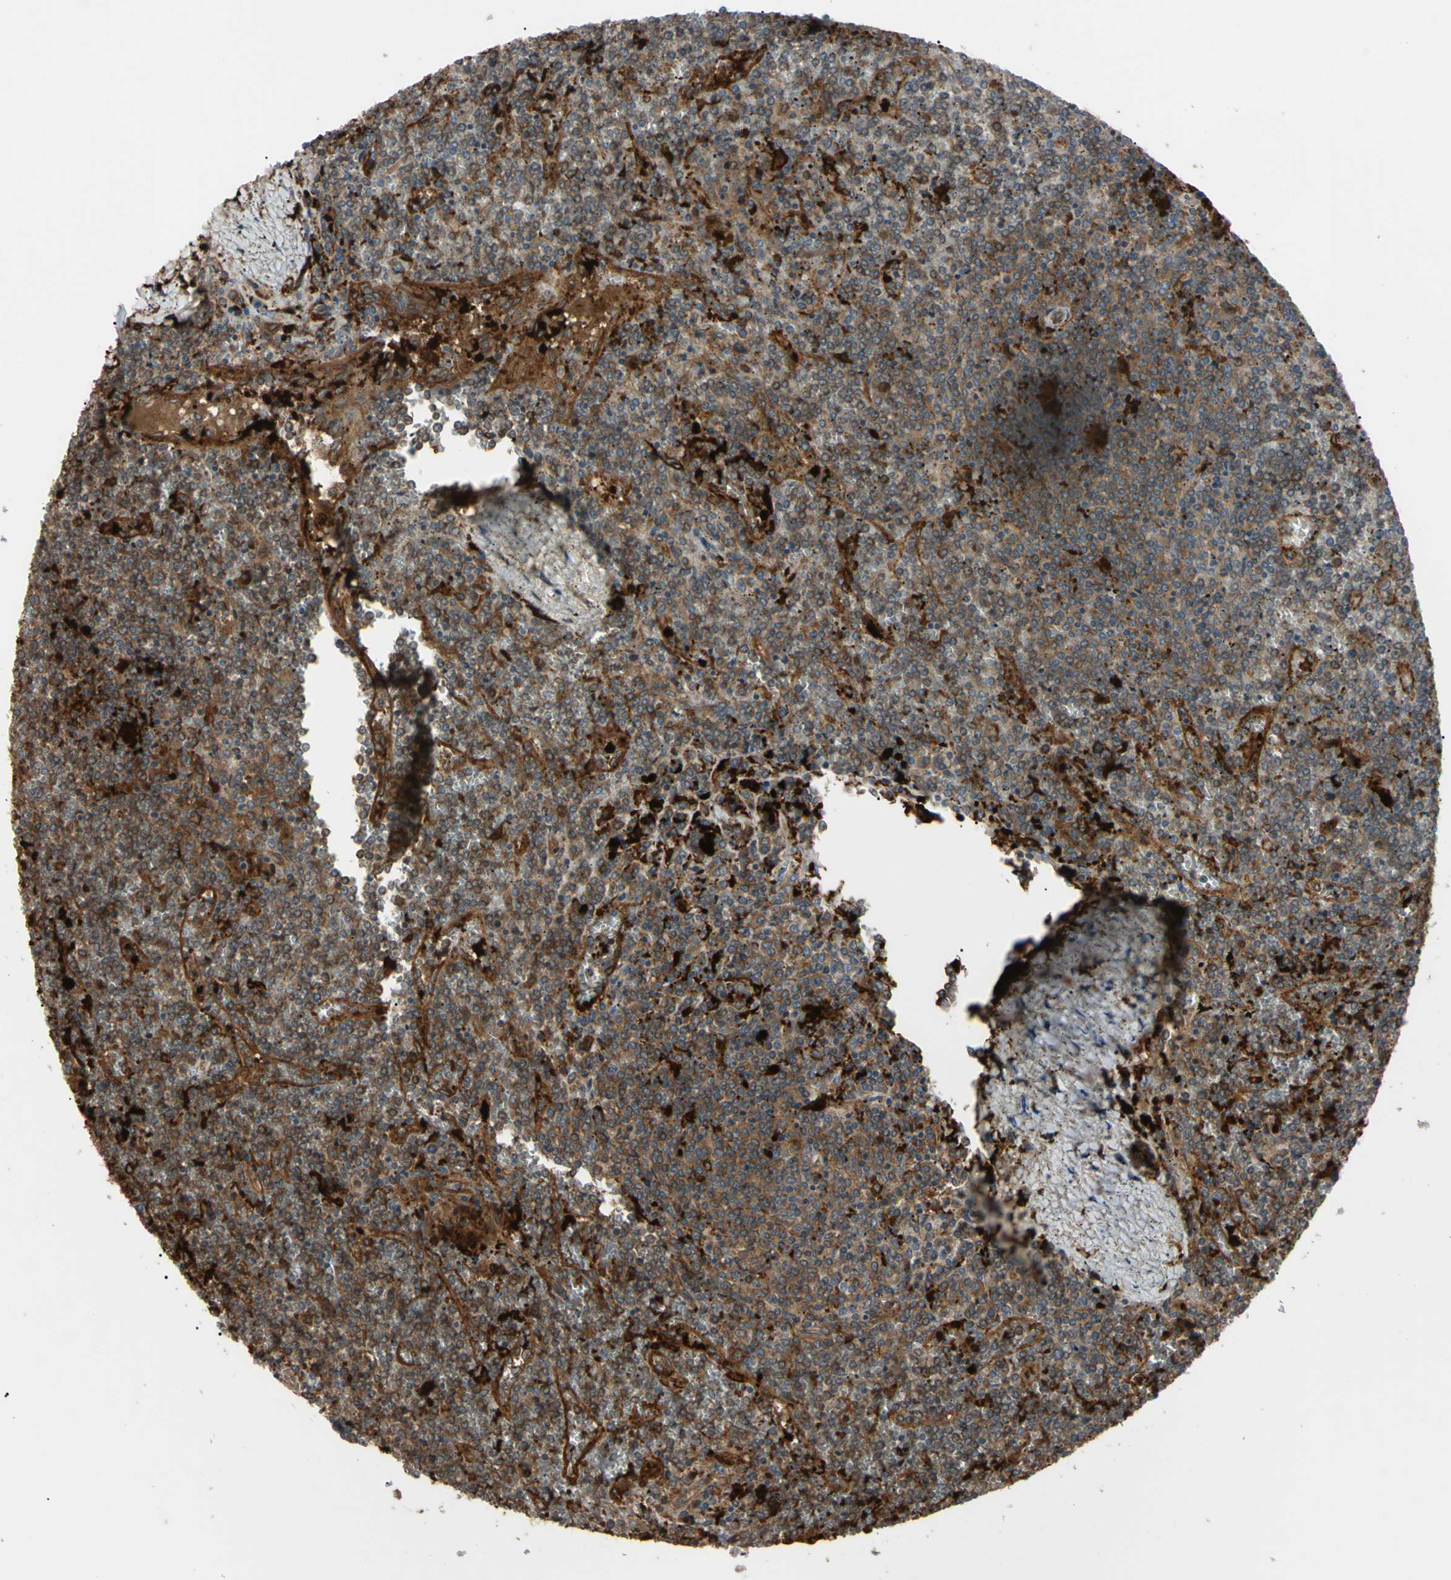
{"staining": {"intensity": "moderate", "quantity": ">75%", "location": "cytoplasmic/membranous"}, "tissue": "lymphoma", "cell_type": "Tumor cells", "image_type": "cancer", "snomed": [{"axis": "morphology", "description": "Malignant lymphoma, non-Hodgkin's type, Low grade"}, {"axis": "topography", "description": "Spleen"}], "caption": "A brown stain labels moderate cytoplasmic/membranous positivity of a protein in malignant lymphoma, non-Hodgkin's type (low-grade) tumor cells.", "gene": "PTPN12", "patient": {"sex": "female", "age": 19}}